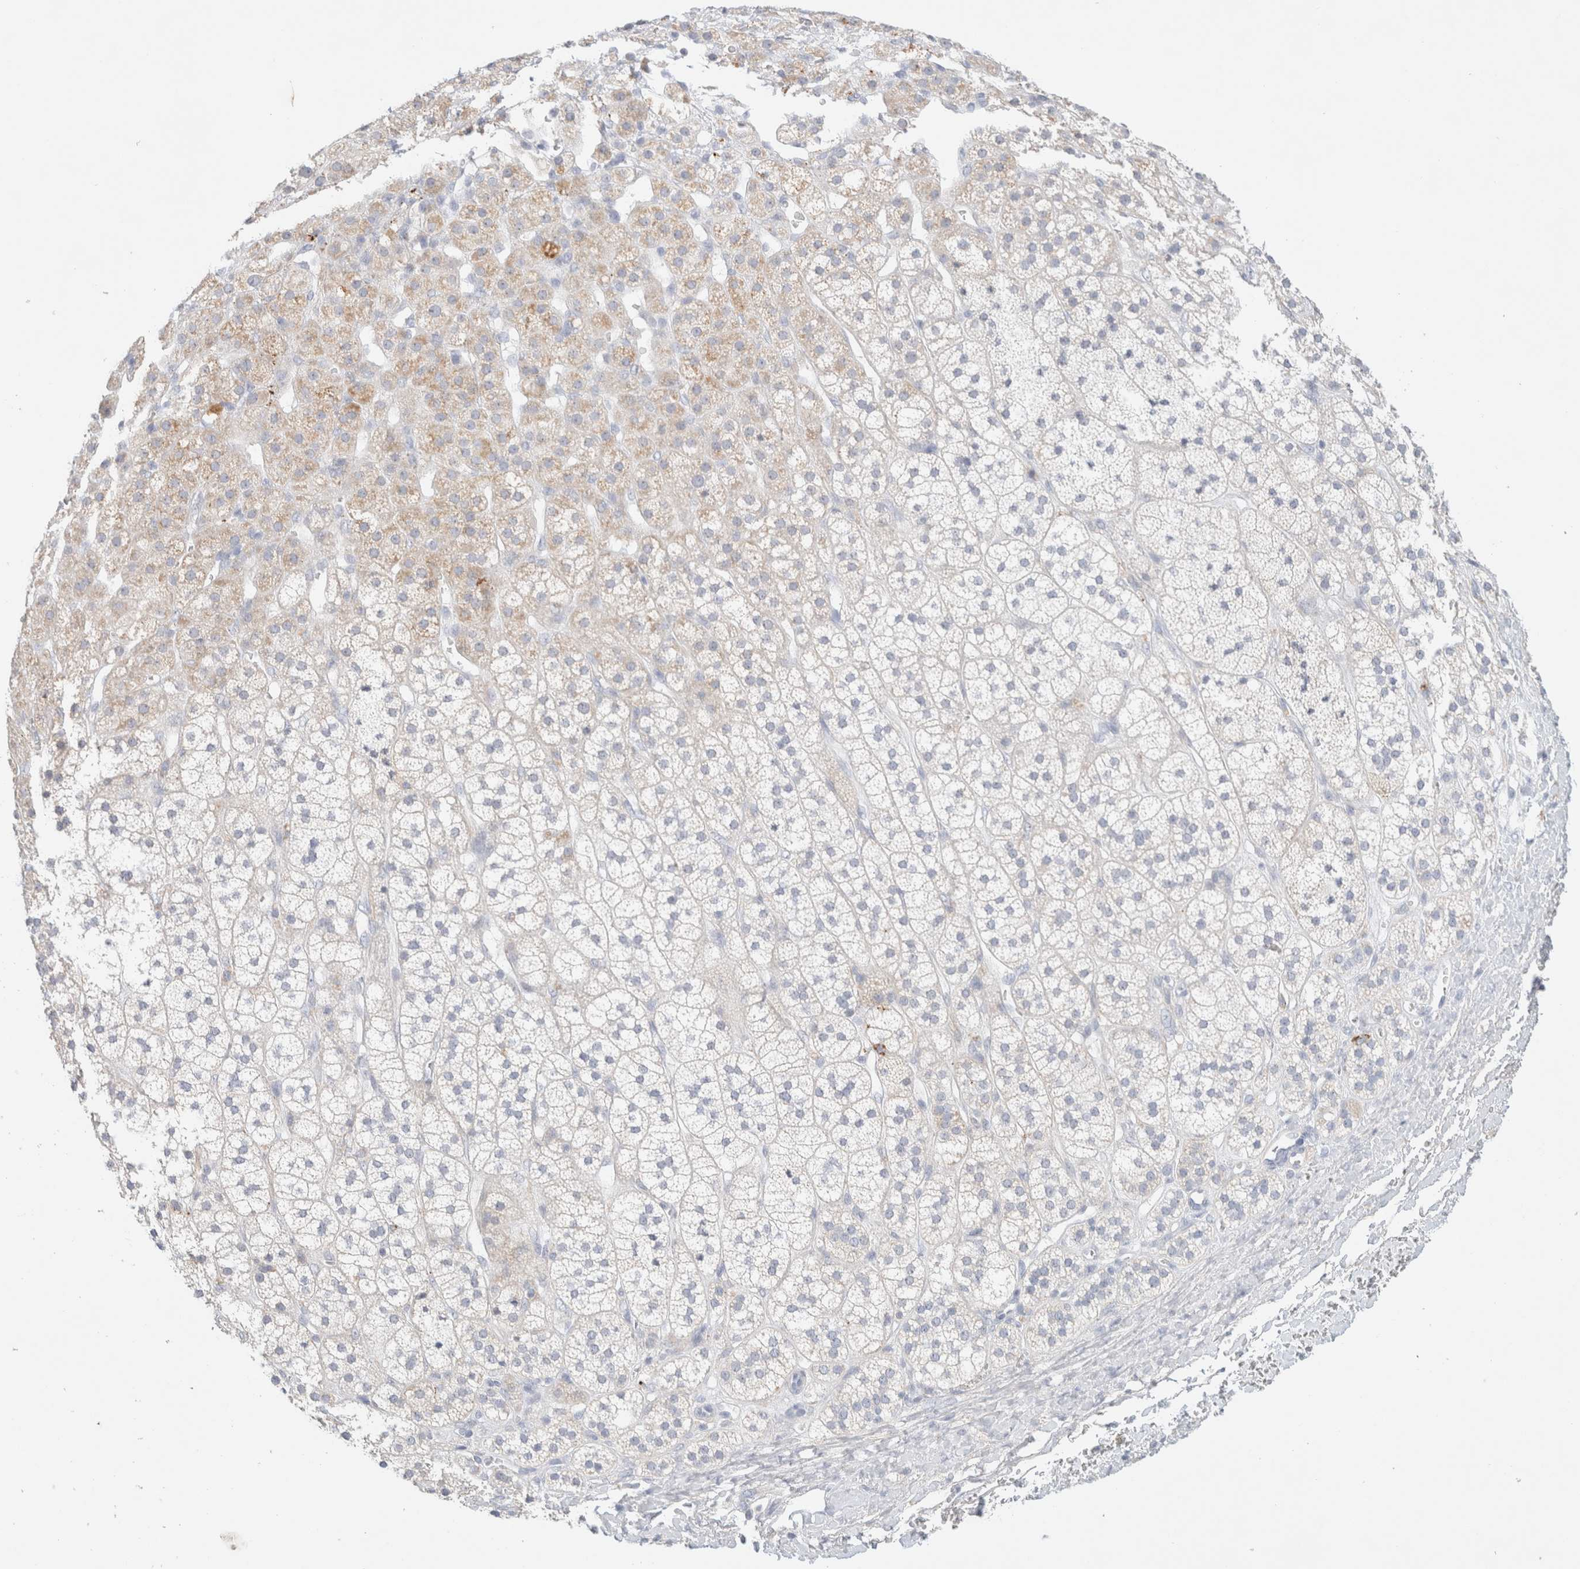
{"staining": {"intensity": "moderate", "quantity": "<25%", "location": "cytoplasmic/membranous"}, "tissue": "adrenal gland", "cell_type": "Glandular cells", "image_type": "normal", "snomed": [{"axis": "morphology", "description": "Normal tissue, NOS"}, {"axis": "topography", "description": "Adrenal gland"}], "caption": "Moderate cytoplasmic/membranous expression is present in approximately <25% of glandular cells in unremarkable adrenal gland.", "gene": "HEXD", "patient": {"sex": "male", "age": 56}}